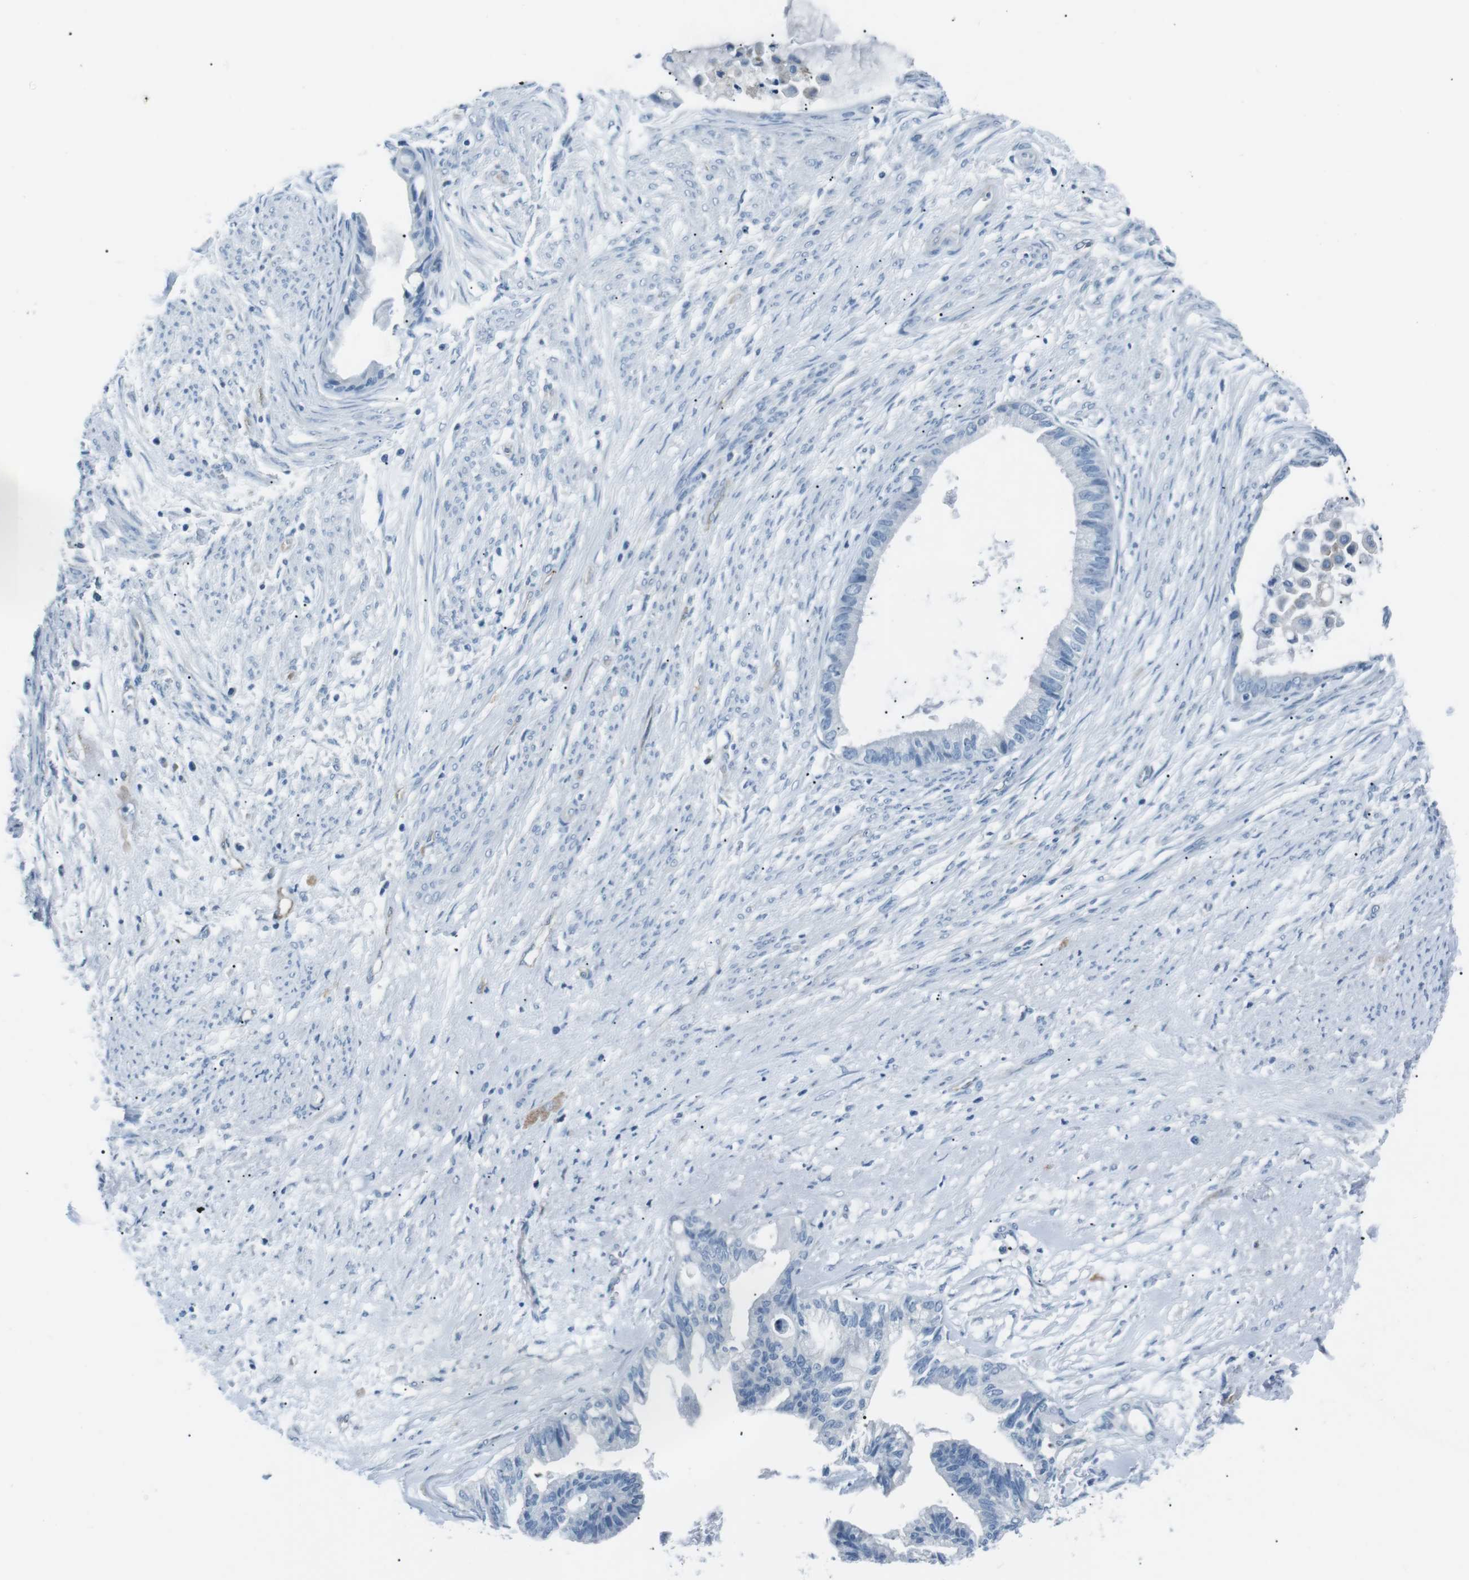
{"staining": {"intensity": "negative", "quantity": "none", "location": "none"}, "tissue": "cervical cancer", "cell_type": "Tumor cells", "image_type": "cancer", "snomed": [{"axis": "morphology", "description": "Normal tissue, NOS"}, {"axis": "morphology", "description": "Adenocarcinoma, NOS"}, {"axis": "topography", "description": "Cervix"}, {"axis": "topography", "description": "Endometrium"}], "caption": "The immunohistochemistry histopathology image has no significant positivity in tumor cells of cervical cancer (adenocarcinoma) tissue.", "gene": "CSF2RA", "patient": {"sex": "female", "age": 86}}